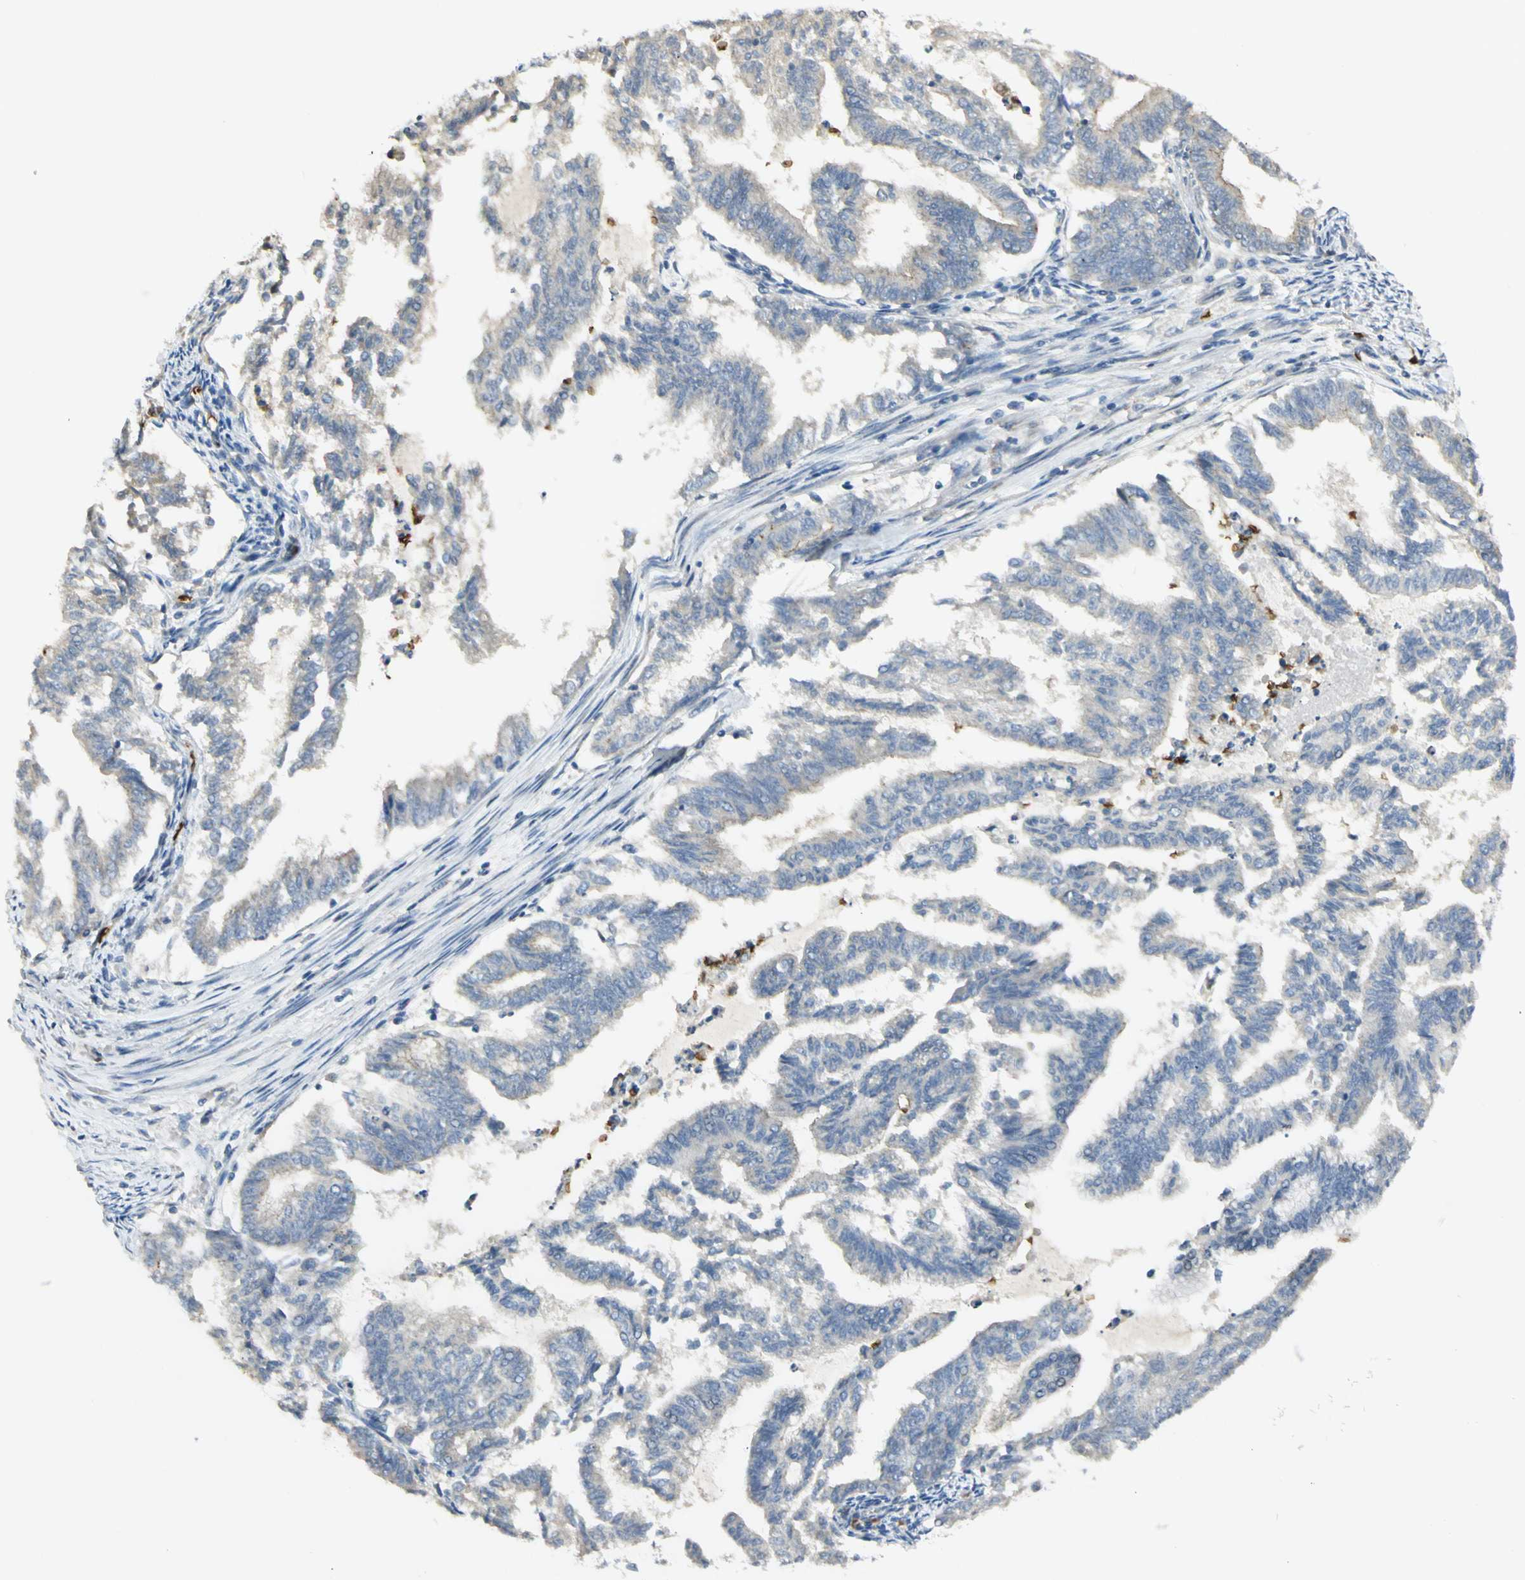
{"staining": {"intensity": "negative", "quantity": "none", "location": "none"}, "tissue": "endometrial cancer", "cell_type": "Tumor cells", "image_type": "cancer", "snomed": [{"axis": "morphology", "description": "Adenocarcinoma, NOS"}, {"axis": "topography", "description": "Endometrium"}], "caption": "IHC micrograph of human endometrial adenocarcinoma stained for a protein (brown), which demonstrates no staining in tumor cells.", "gene": "ANK1", "patient": {"sex": "female", "age": 79}}